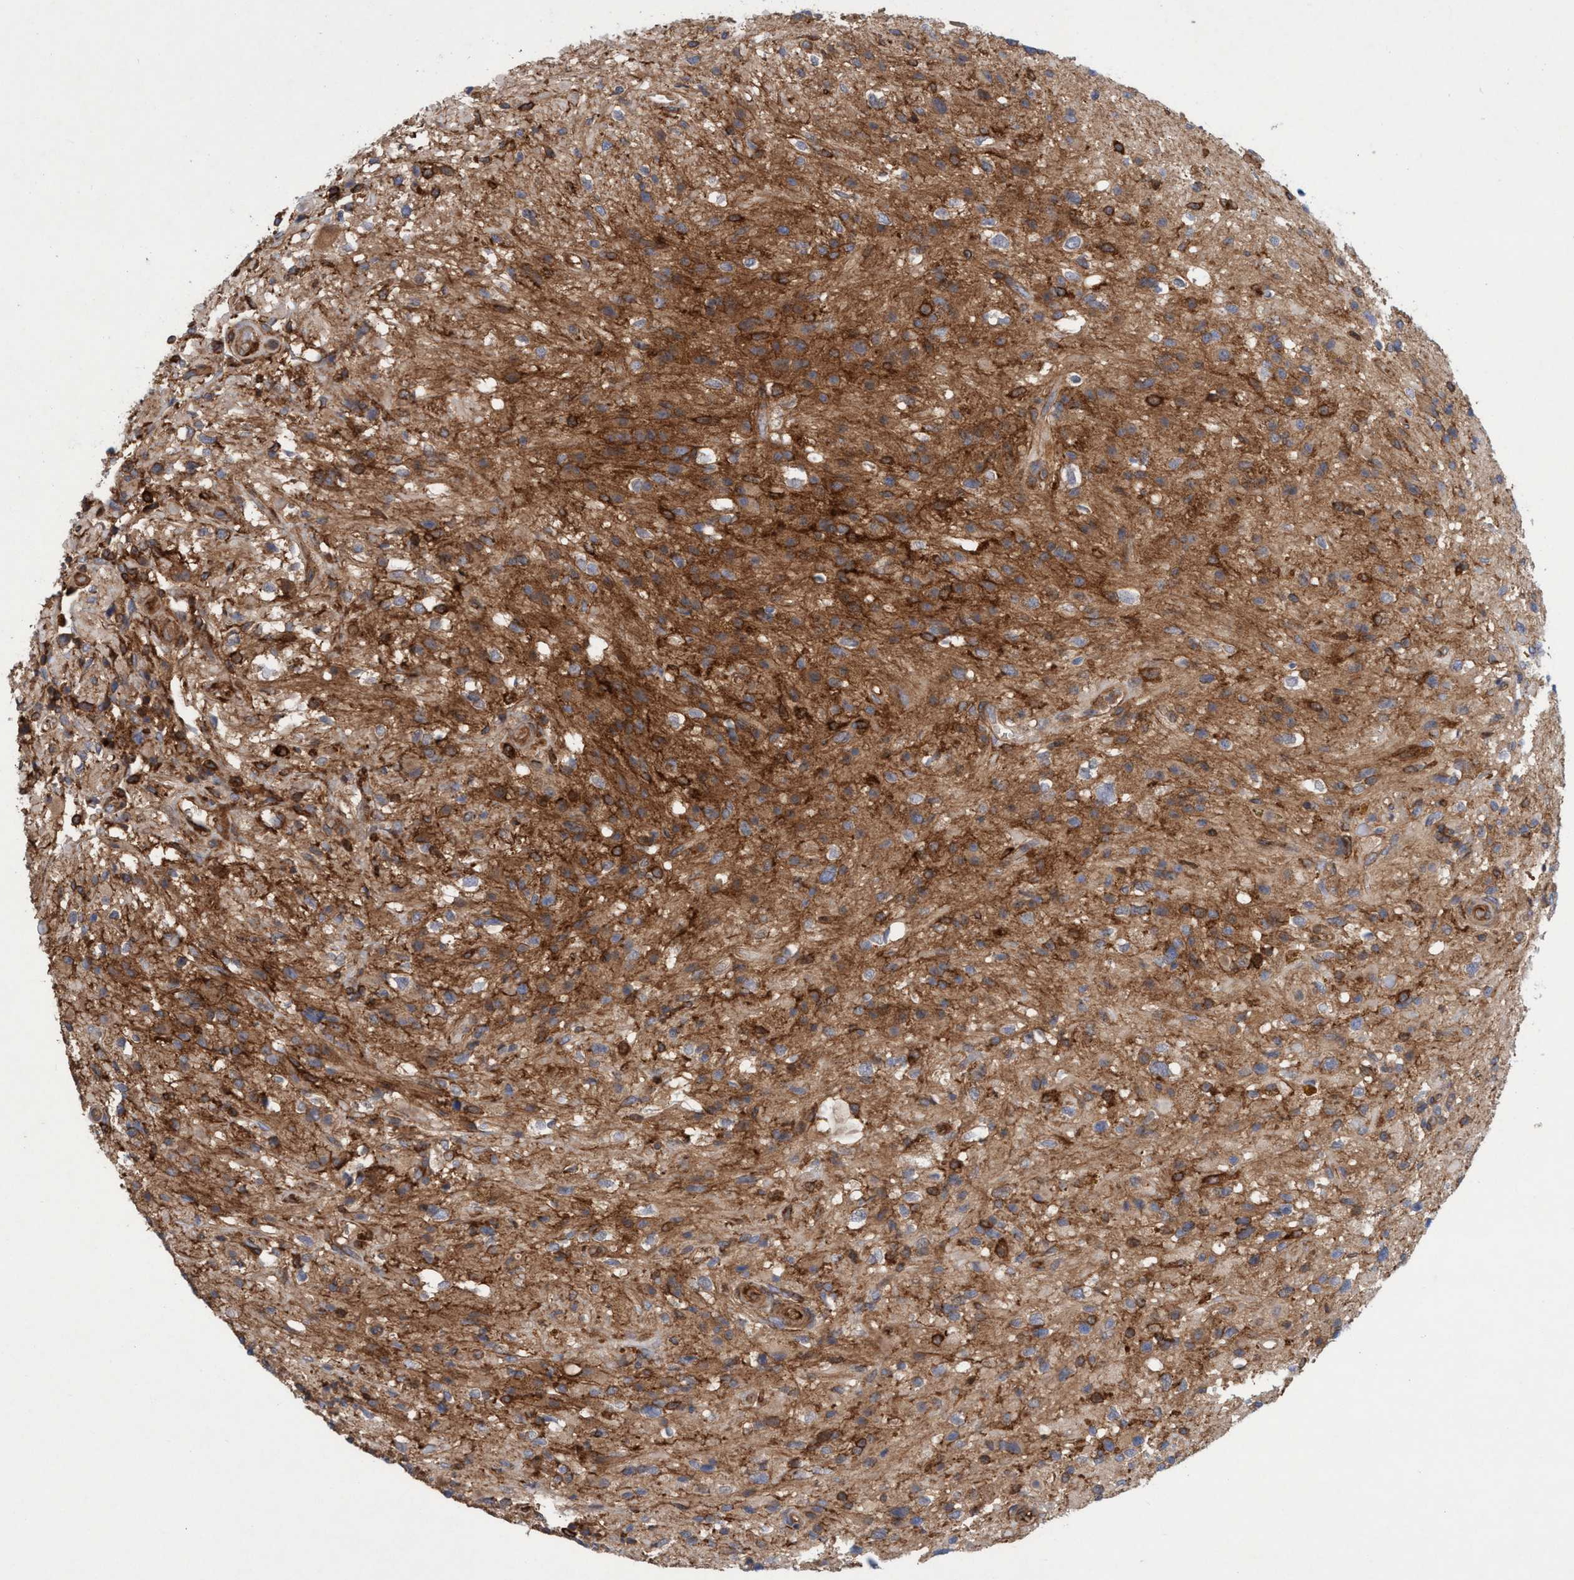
{"staining": {"intensity": "moderate", "quantity": ">75%", "location": "cytoplasmic/membranous"}, "tissue": "glioma", "cell_type": "Tumor cells", "image_type": "cancer", "snomed": [{"axis": "morphology", "description": "Glioma, malignant, High grade"}, {"axis": "topography", "description": "Brain"}], "caption": "The micrograph displays staining of malignant glioma (high-grade), revealing moderate cytoplasmic/membranous protein expression (brown color) within tumor cells. (Stains: DAB (3,3'-diaminobenzidine) in brown, nuclei in blue, Microscopy: brightfield microscopy at high magnification).", "gene": "SPECC1", "patient": {"sex": "male", "age": 33}}